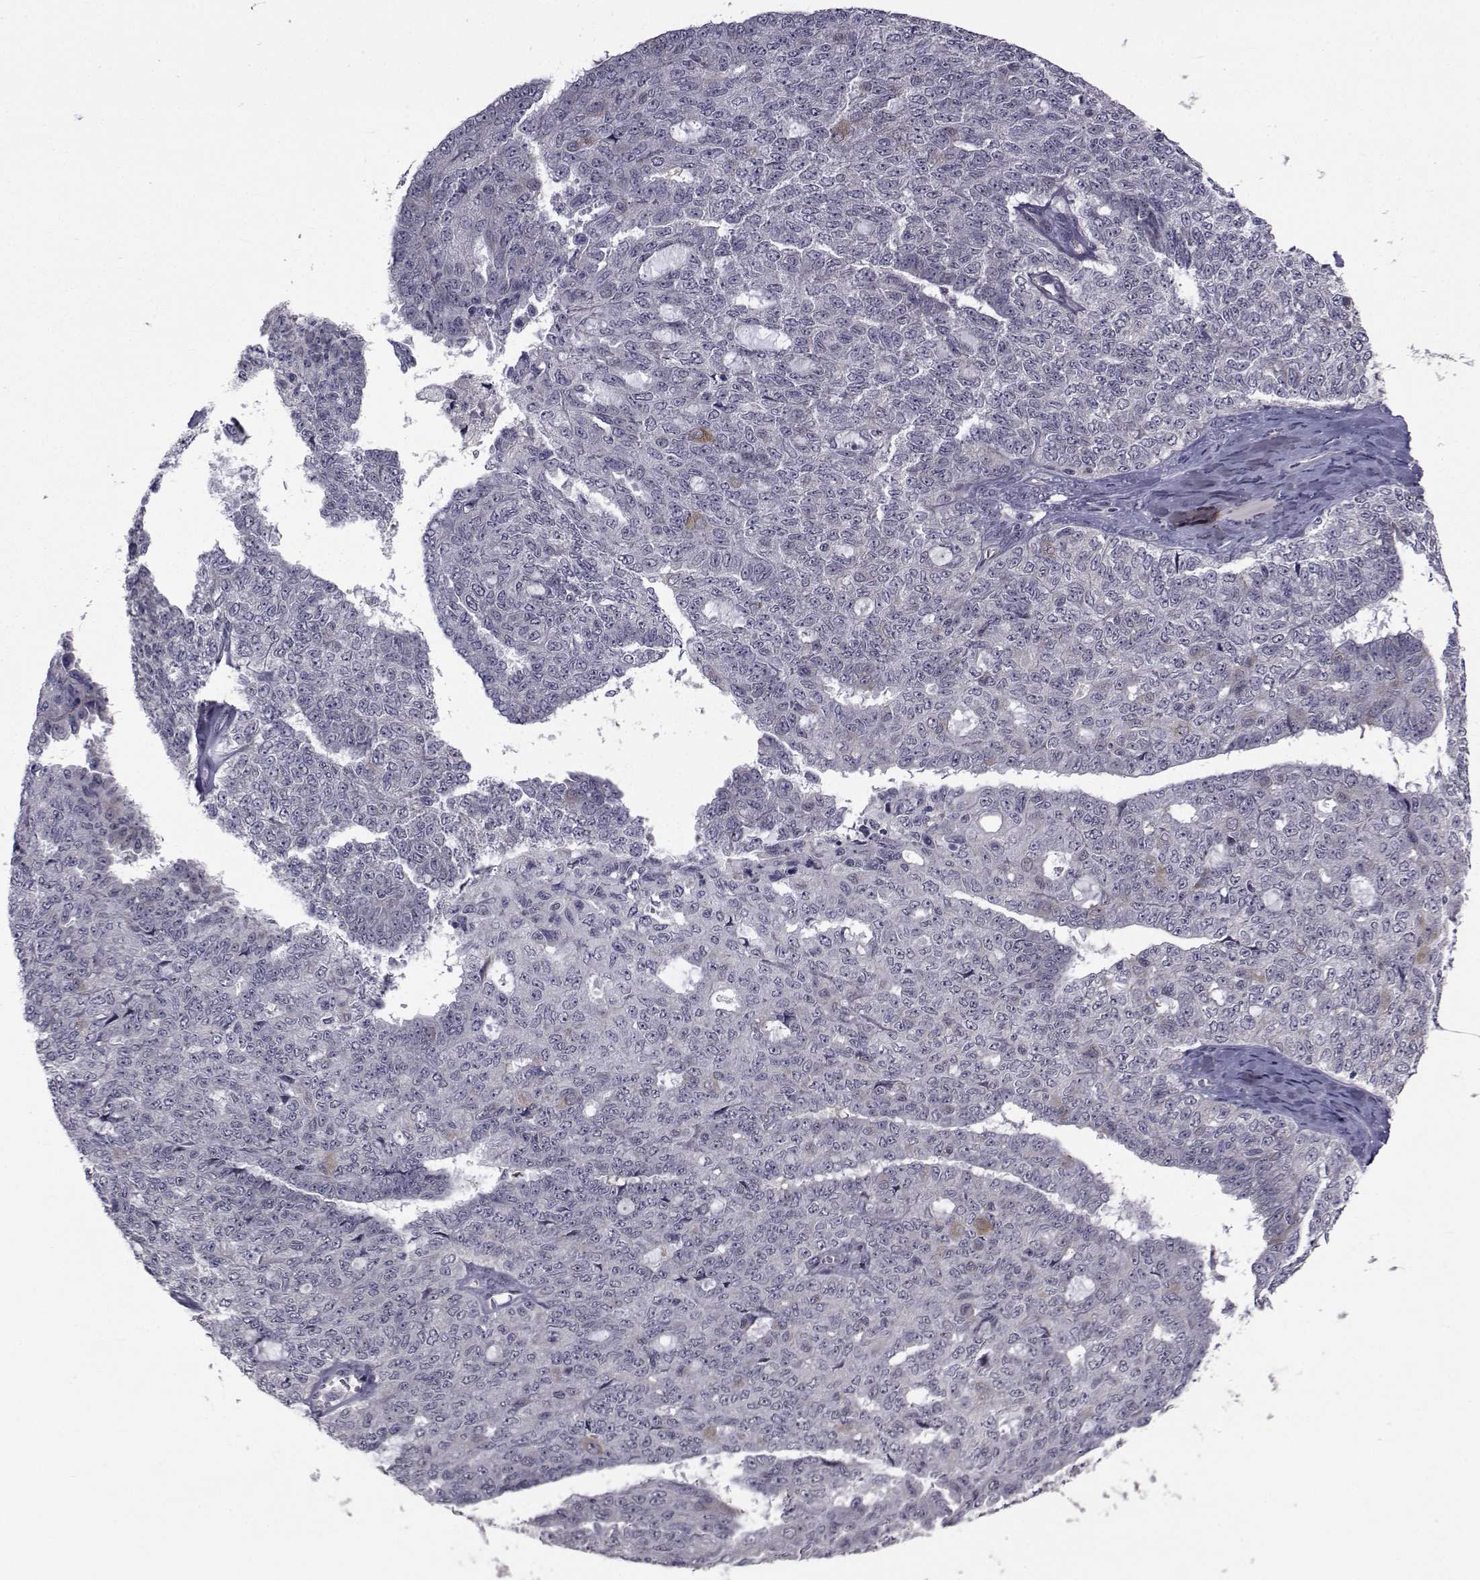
{"staining": {"intensity": "weak", "quantity": "<25%", "location": "cytoplasmic/membranous"}, "tissue": "ovarian cancer", "cell_type": "Tumor cells", "image_type": "cancer", "snomed": [{"axis": "morphology", "description": "Cystadenocarcinoma, serous, NOS"}, {"axis": "topography", "description": "Ovary"}], "caption": "A high-resolution photomicrograph shows IHC staining of ovarian serous cystadenocarcinoma, which exhibits no significant staining in tumor cells. Brightfield microscopy of IHC stained with DAB (brown) and hematoxylin (blue), captured at high magnification.", "gene": "CFAP74", "patient": {"sex": "female", "age": 71}}